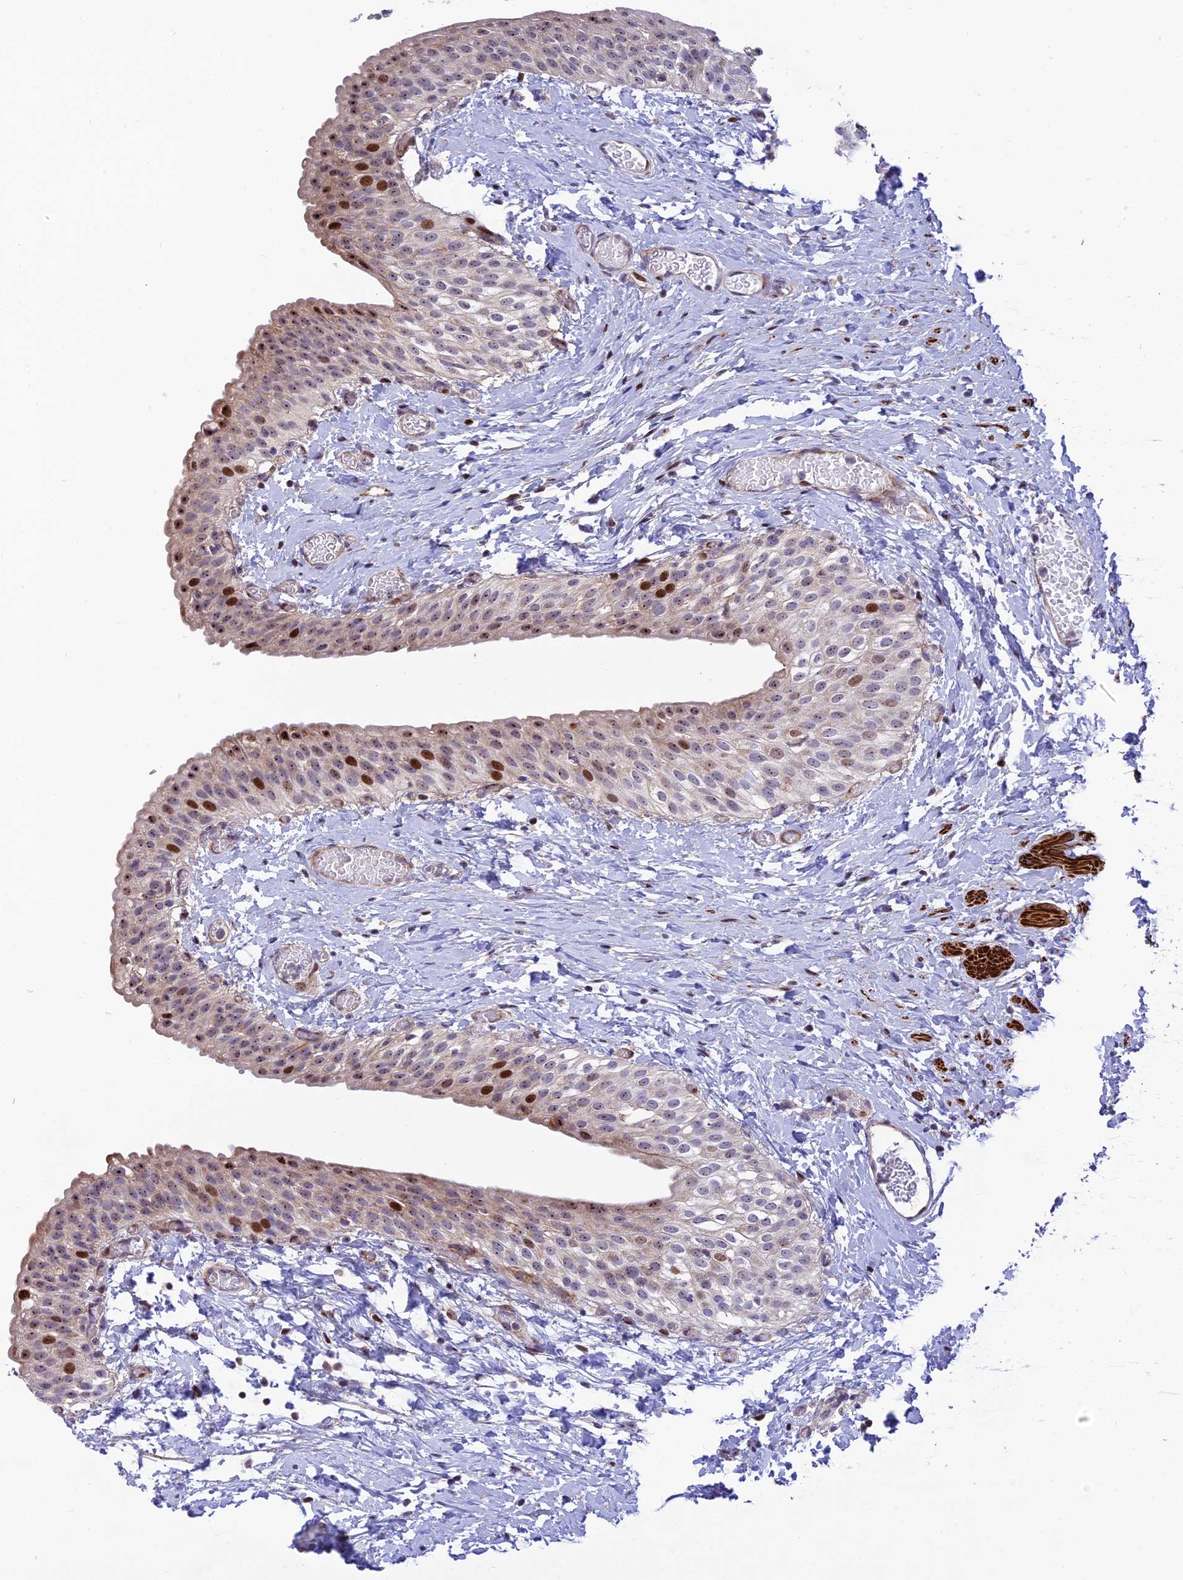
{"staining": {"intensity": "strong", "quantity": "<25%", "location": "nuclear"}, "tissue": "urinary bladder", "cell_type": "Urothelial cells", "image_type": "normal", "snomed": [{"axis": "morphology", "description": "Normal tissue, NOS"}, {"axis": "topography", "description": "Urinary bladder"}], "caption": "Immunohistochemistry (IHC) image of unremarkable urinary bladder: urinary bladder stained using immunohistochemistry (IHC) reveals medium levels of strong protein expression localized specifically in the nuclear of urothelial cells, appearing as a nuclear brown color.", "gene": "KBTBD7", "patient": {"sex": "male", "age": 1}}